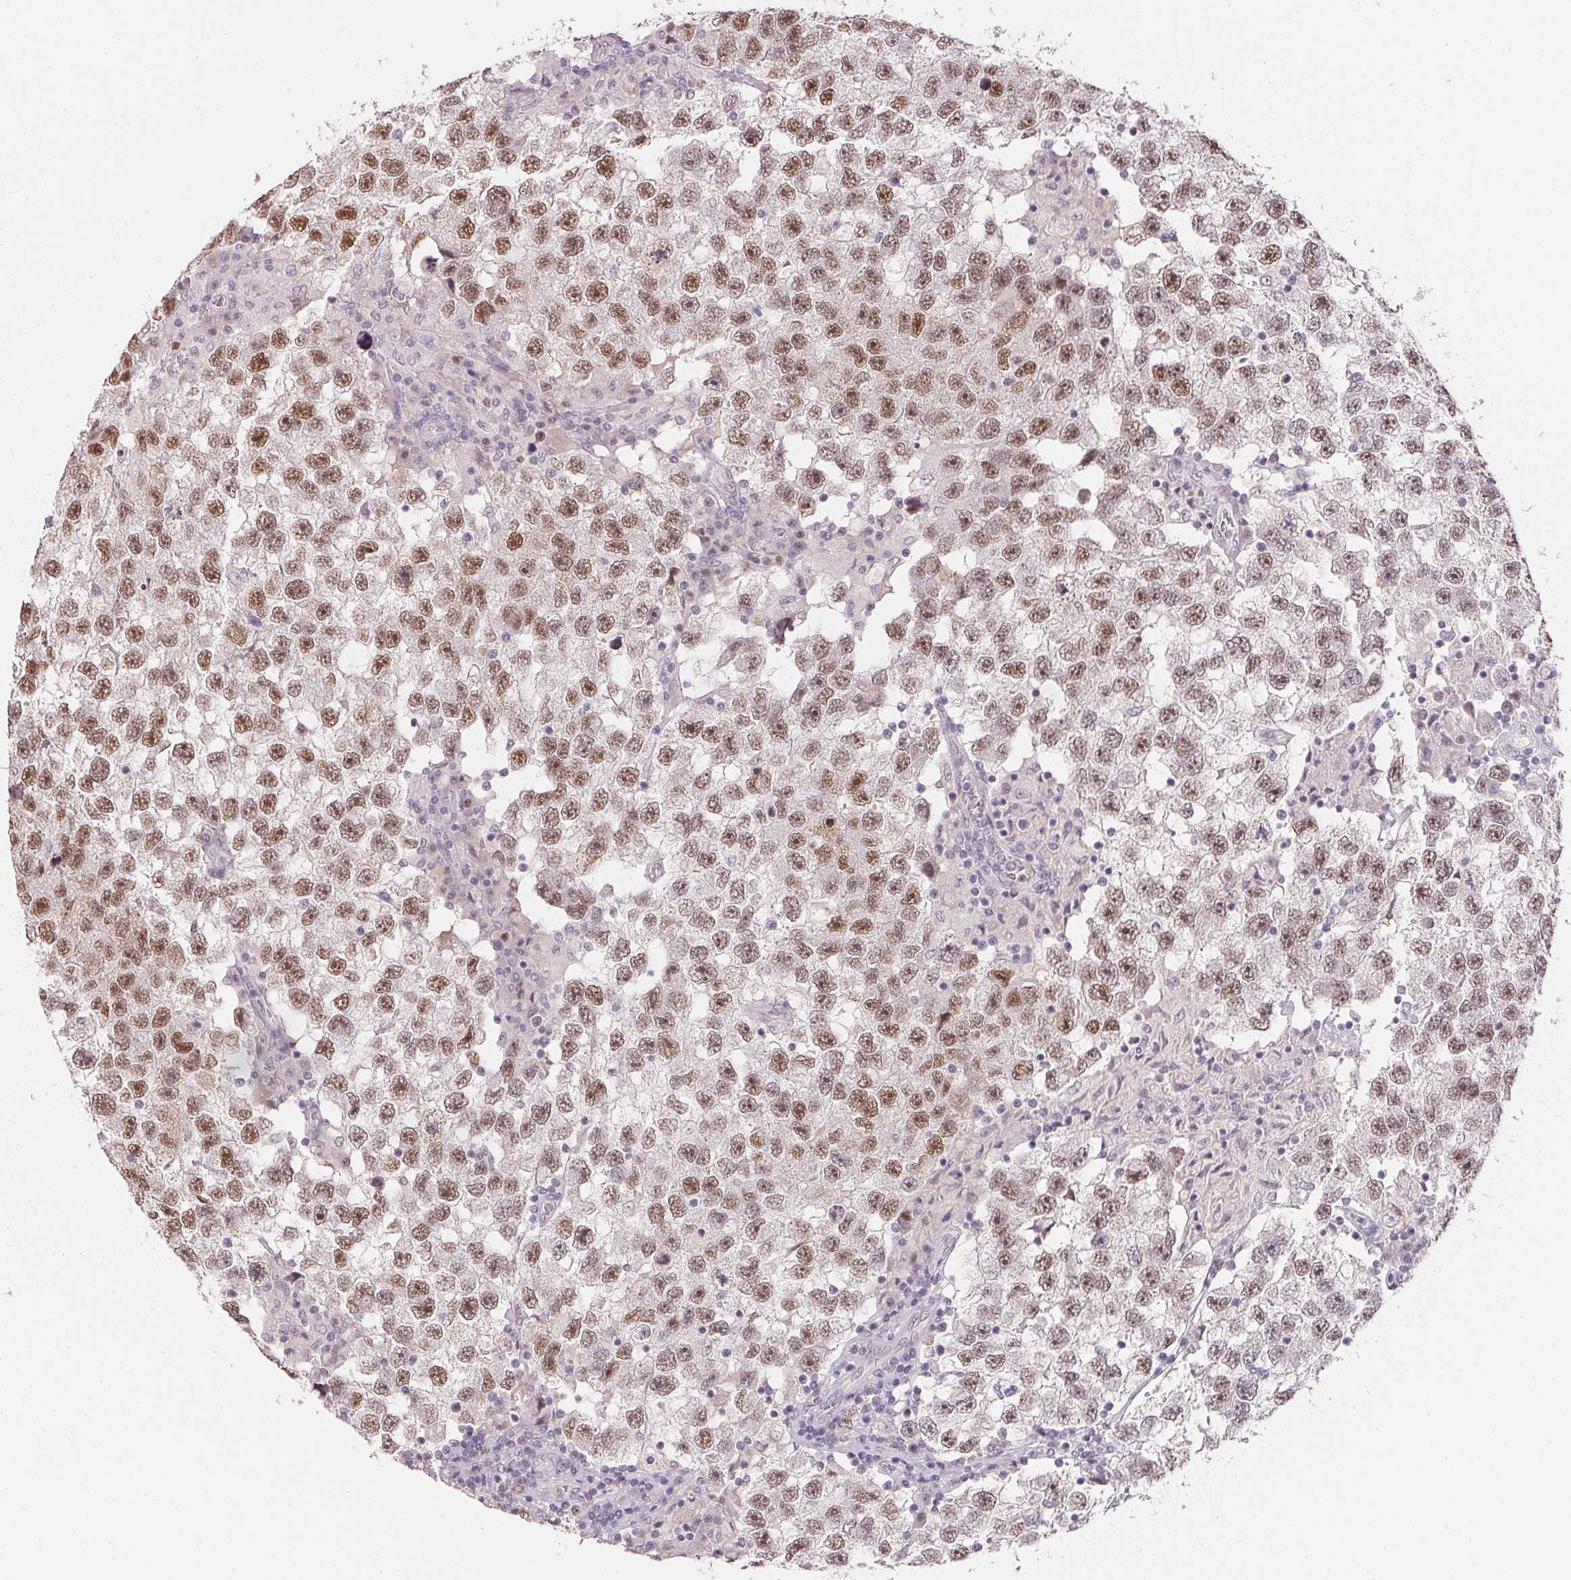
{"staining": {"intensity": "moderate", "quantity": ">75%", "location": "nuclear"}, "tissue": "testis cancer", "cell_type": "Tumor cells", "image_type": "cancer", "snomed": [{"axis": "morphology", "description": "Seminoma, NOS"}, {"axis": "topography", "description": "Testis"}], "caption": "Immunohistochemical staining of human seminoma (testis) shows medium levels of moderate nuclear protein expression in approximately >75% of tumor cells. (IHC, brightfield microscopy, high magnification).", "gene": "POLR3G", "patient": {"sex": "male", "age": 26}}